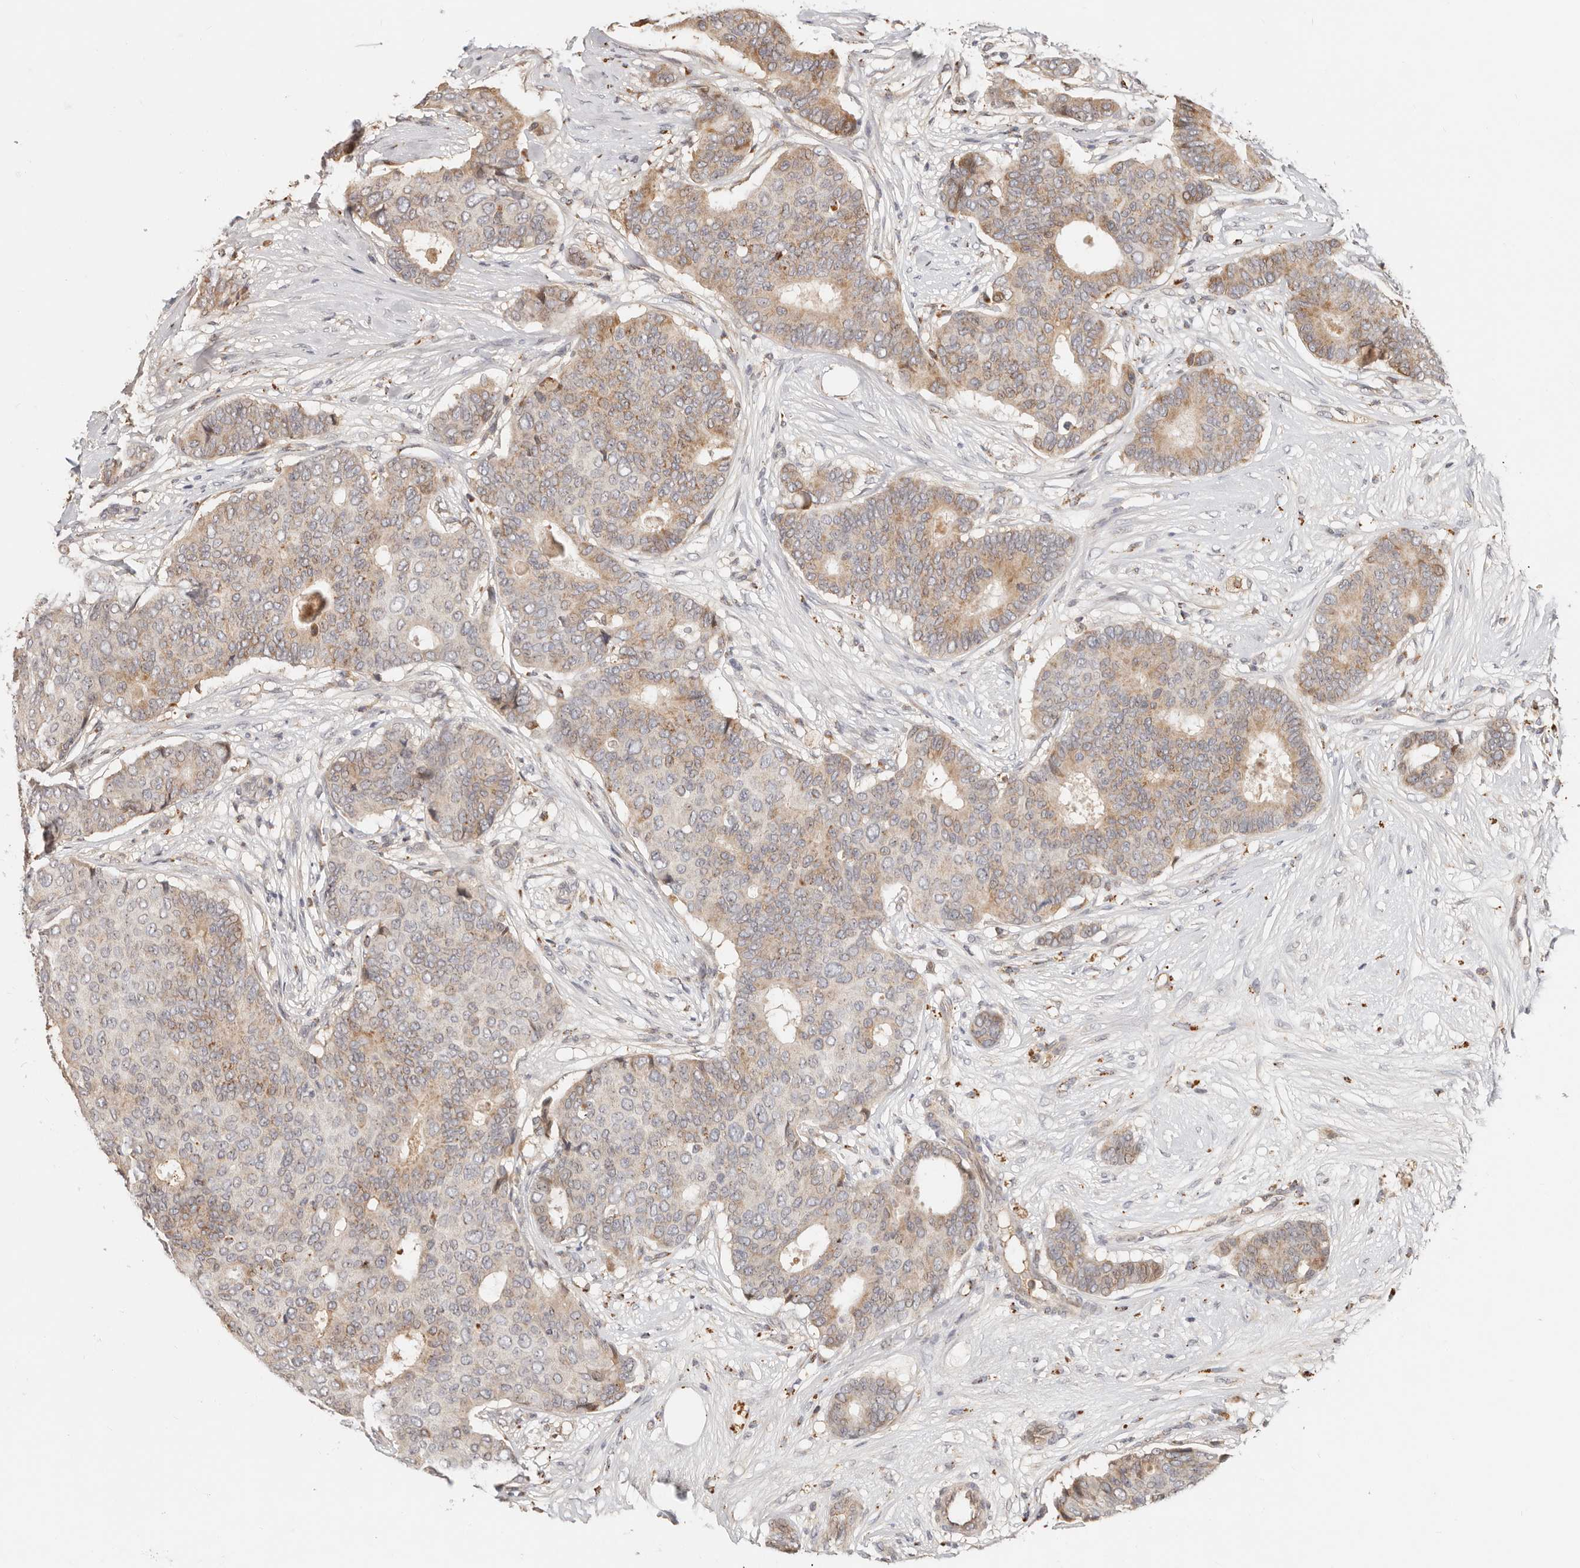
{"staining": {"intensity": "moderate", "quantity": "<25%", "location": "cytoplasmic/membranous"}, "tissue": "breast cancer", "cell_type": "Tumor cells", "image_type": "cancer", "snomed": [{"axis": "morphology", "description": "Duct carcinoma"}, {"axis": "topography", "description": "Breast"}], "caption": "IHC staining of breast infiltrating ductal carcinoma, which displays low levels of moderate cytoplasmic/membranous positivity in approximately <25% of tumor cells indicating moderate cytoplasmic/membranous protein expression. The staining was performed using DAB (brown) for protein detection and nuclei were counterstained in hematoxylin (blue).", "gene": "ZRANB1", "patient": {"sex": "female", "age": 75}}